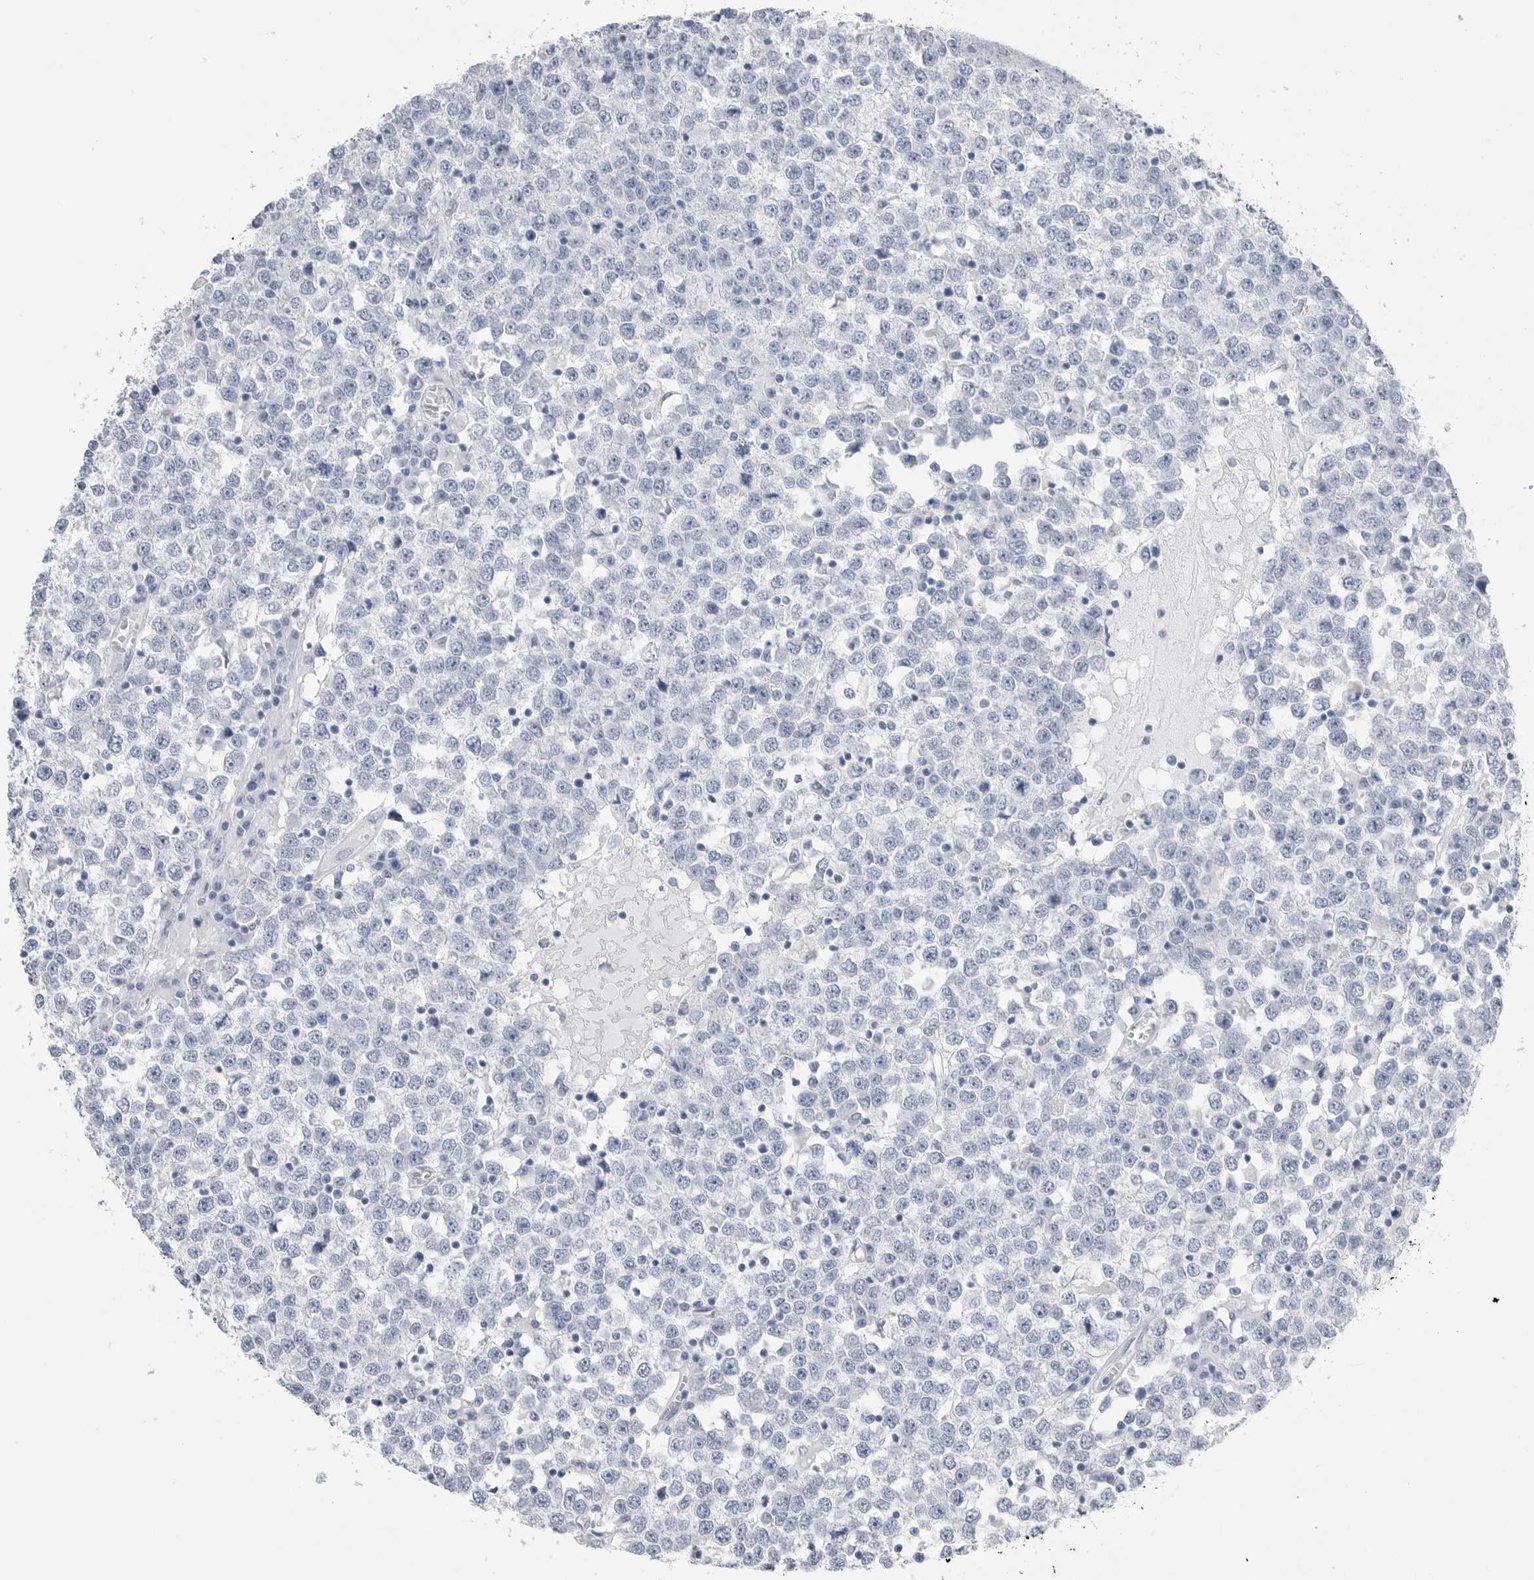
{"staining": {"intensity": "negative", "quantity": "none", "location": "none"}, "tissue": "testis cancer", "cell_type": "Tumor cells", "image_type": "cancer", "snomed": [{"axis": "morphology", "description": "Seminoma, NOS"}, {"axis": "topography", "description": "Testis"}], "caption": "Immunohistochemistry (IHC) histopathology image of human testis cancer stained for a protein (brown), which demonstrates no staining in tumor cells.", "gene": "ABHD12", "patient": {"sex": "male", "age": 65}}